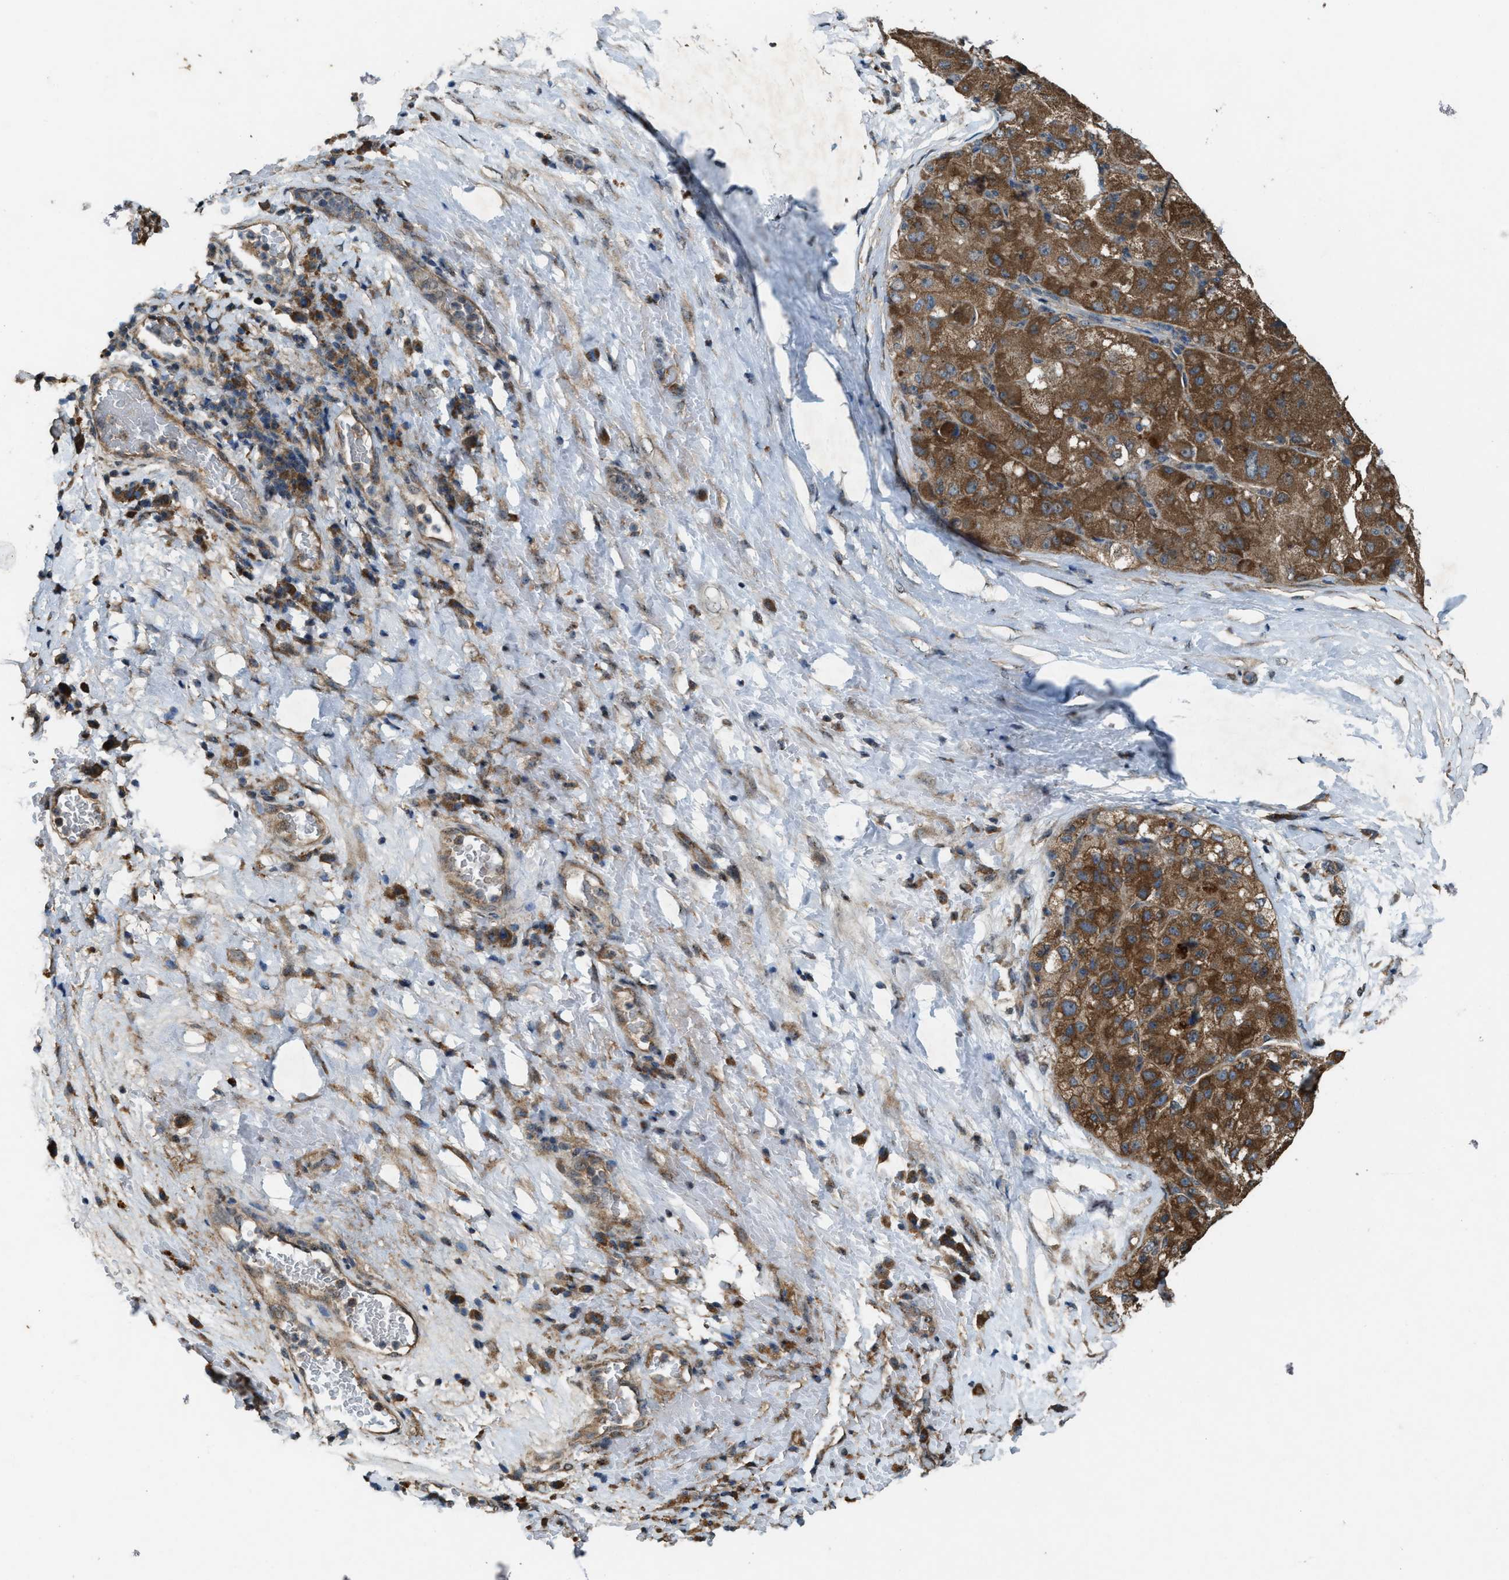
{"staining": {"intensity": "moderate", "quantity": ">75%", "location": "cytoplasmic/membranous"}, "tissue": "liver cancer", "cell_type": "Tumor cells", "image_type": "cancer", "snomed": [{"axis": "morphology", "description": "Carcinoma, Hepatocellular, NOS"}, {"axis": "topography", "description": "Liver"}], "caption": "Approximately >75% of tumor cells in human hepatocellular carcinoma (liver) exhibit moderate cytoplasmic/membranous protein positivity as visualized by brown immunohistochemical staining.", "gene": "PDP2", "patient": {"sex": "male", "age": 80}}